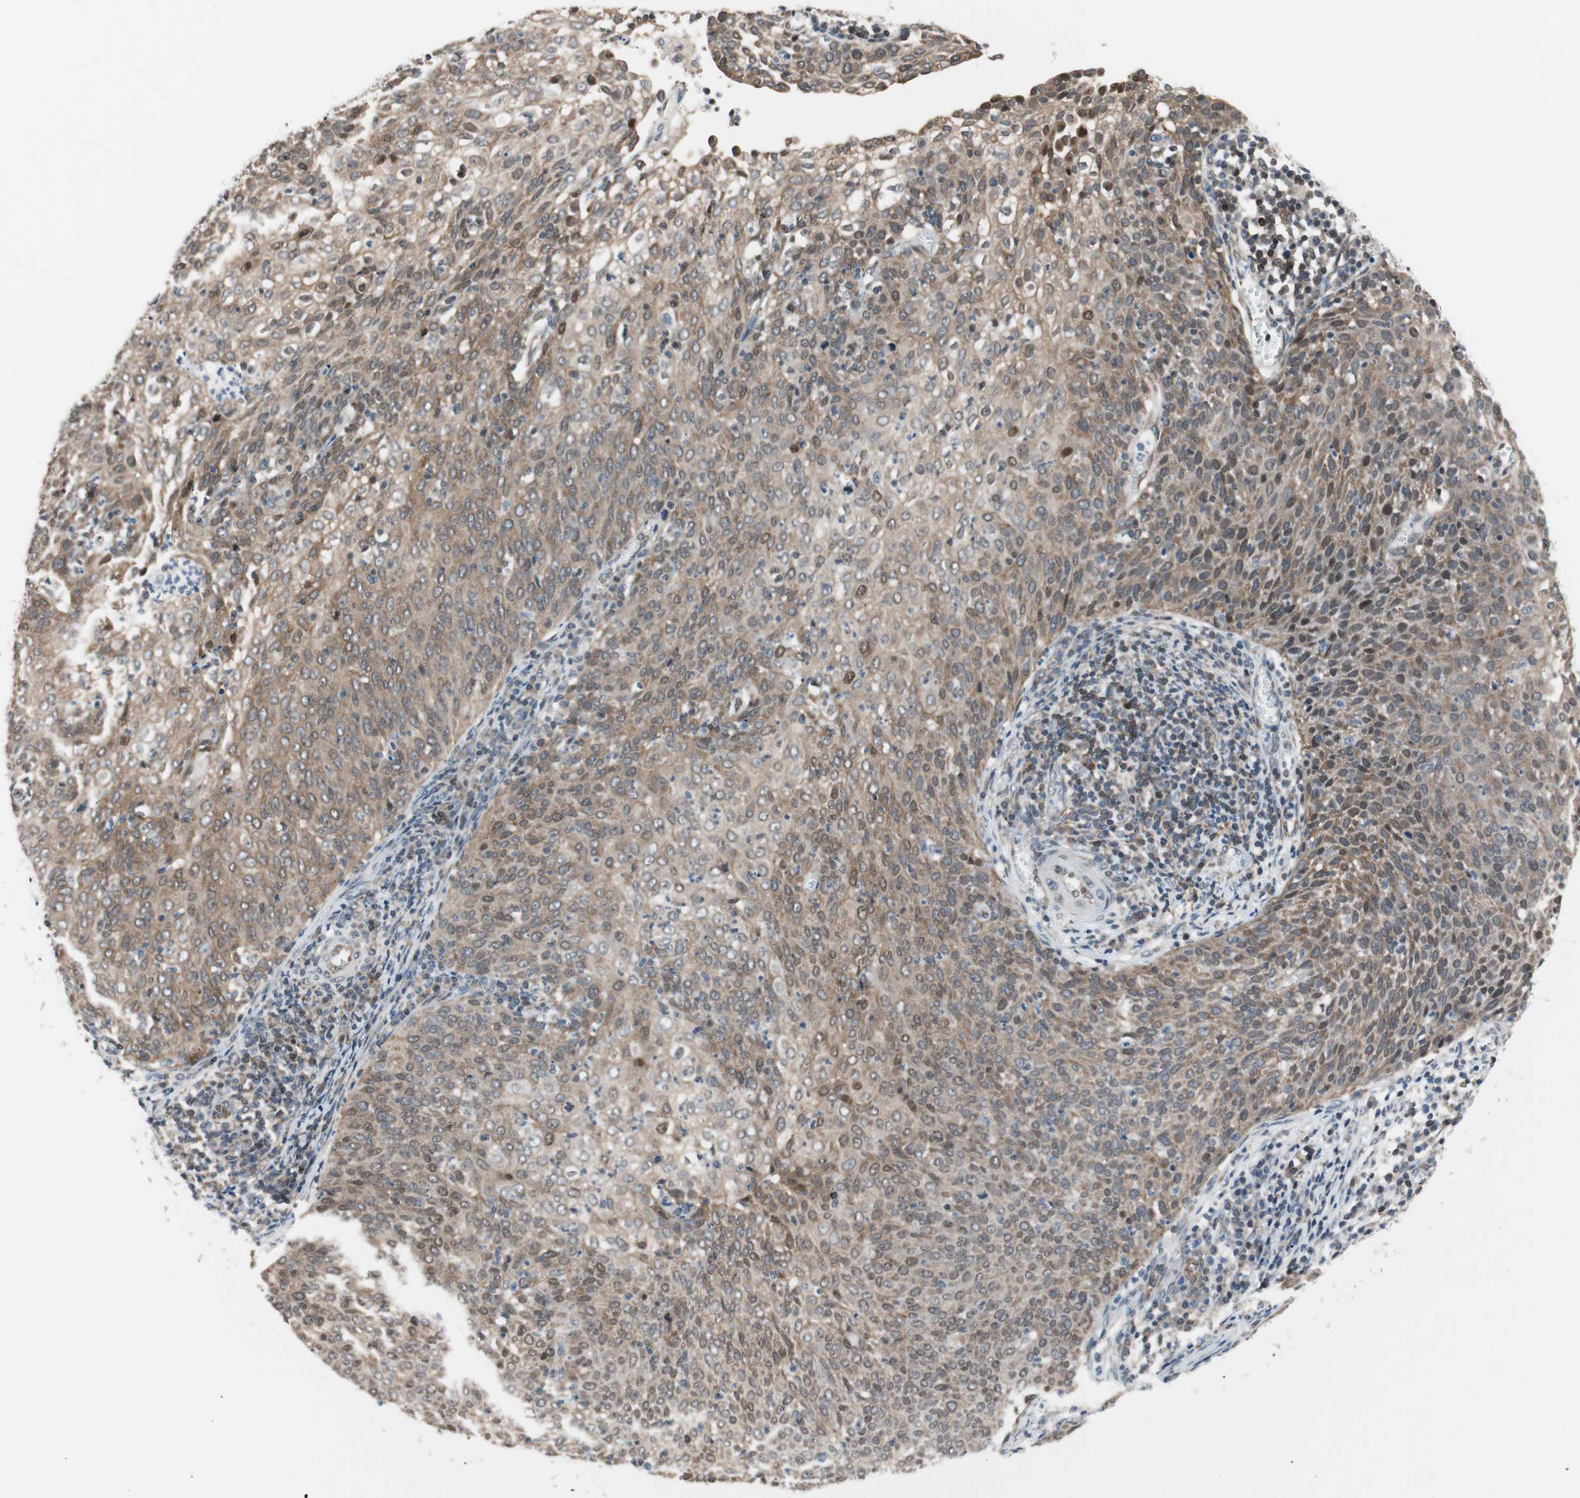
{"staining": {"intensity": "moderate", "quantity": ">75%", "location": "cytoplasmic/membranous"}, "tissue": "cervical cancer", "cell_type": "Tumor cells", "image_type": "cancer", "snomed": [{"axis": "morphology", "description": "Squamous cell carcinoma, NOS"}, {"axis": "topography", "description": "Cervix"}], "caption": "High-power microscopy captured an immunohistochemistry (IHC) image of cervical squamous cell carcinoma, revealing moderate cytoplasmic/membranous expression in approximately >75% of tumor cells.", "gene": "ZNF512B", "patient": {"sex": "female", "age": 38}}